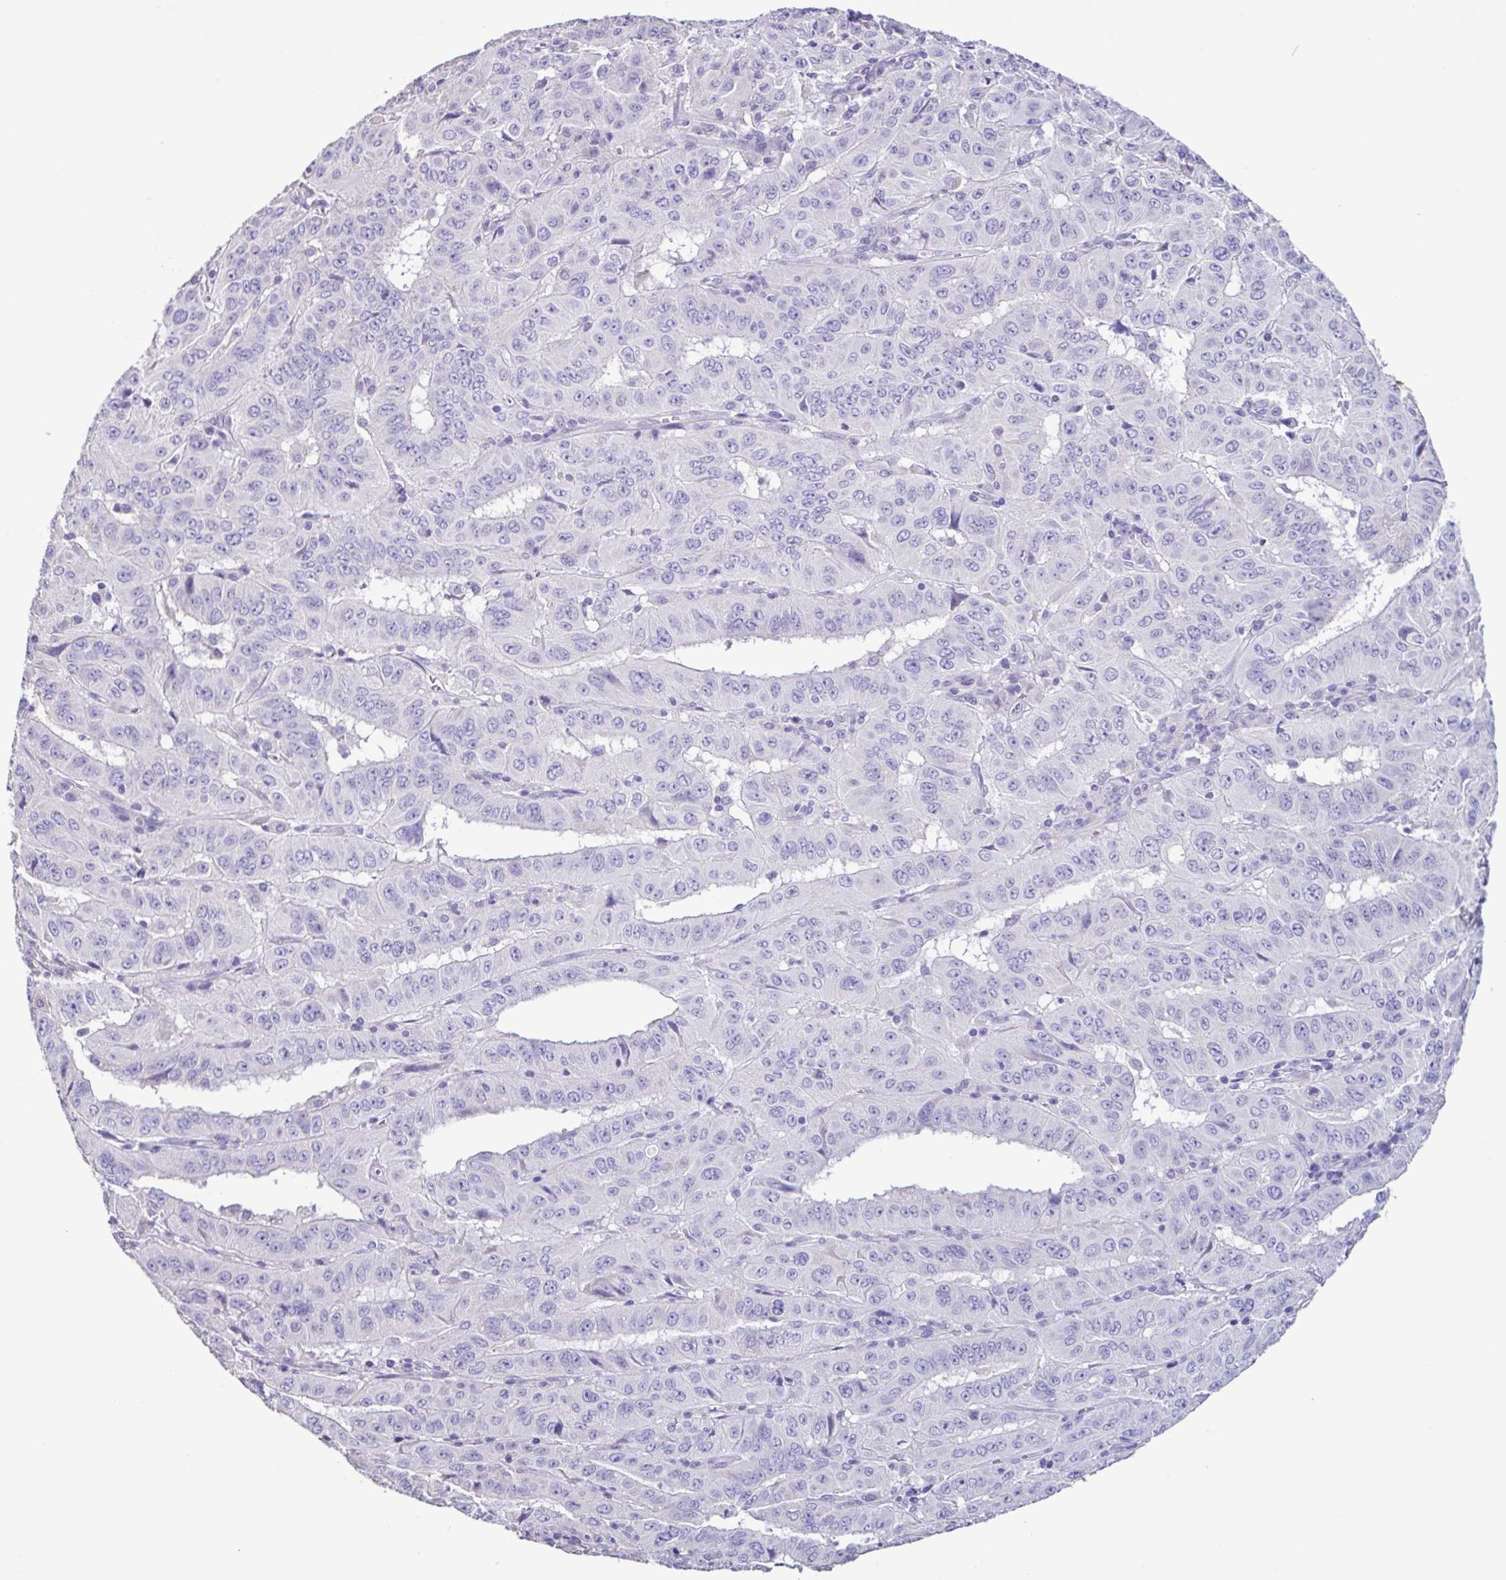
{"staining": {"intensity": "negative", "quantity": "none", "location": "none"}, "tissue": "pancreatic cancer", "cell_type": "Tumor cells", "image_type": "cancer", "snomed": [{"axis": "morphology", "description": "Adenocarcinoma, NOS"}, {"axis": "topography", "description": "Pancreas"}], "caption": "There is no significant staining in tumor cells of pancreatic adenocarcinoma.", "gene": "PLA2G4E", "patient": {"sex": "male", "age": 63}}